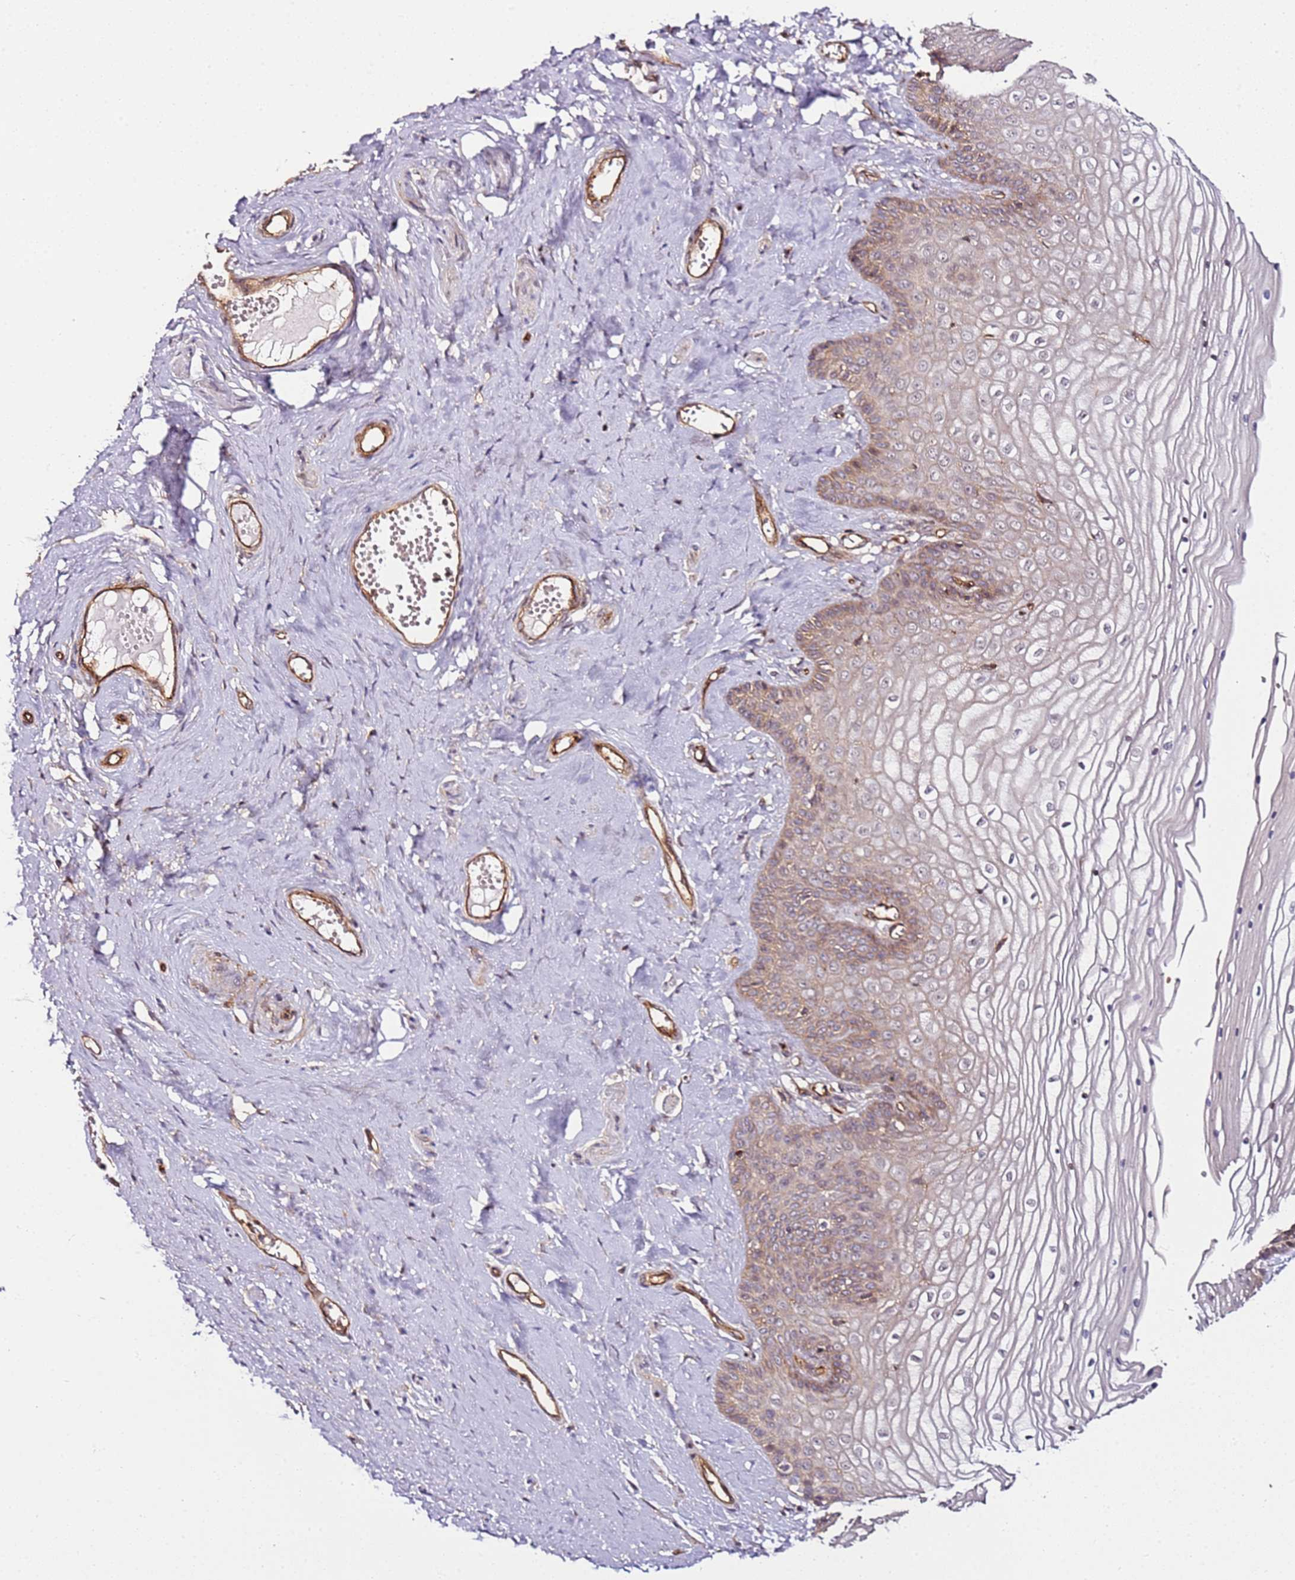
{"staining": {"intensity": "weak", "quantity": "25%-75%", "location": "cytoplasmic/membranous"}, "tissue": "vagina", "cell_type": "Squamous epithelial cells", "image_type": "normal", "snomed": [{"axis": "morphology", "description": "Normal tissue, NOS"}, {"axis": "topography", "description": "Vagina"}, {"axis": "topography", "description": "Cervix"}], "caption": "An immunohistochemistry micrograph of unremarkable tissue is shown. Protein staining in brown labels weak cytoplasmic/membranous positivity in vagina within squamous epithelial cells. (Stains: DAB in brown, nuclei in blue, Microscopy: brightfield microscopy at high magnification).", "gene": "CCNYL1", "patient": {"sex": "female", "age": 40}}